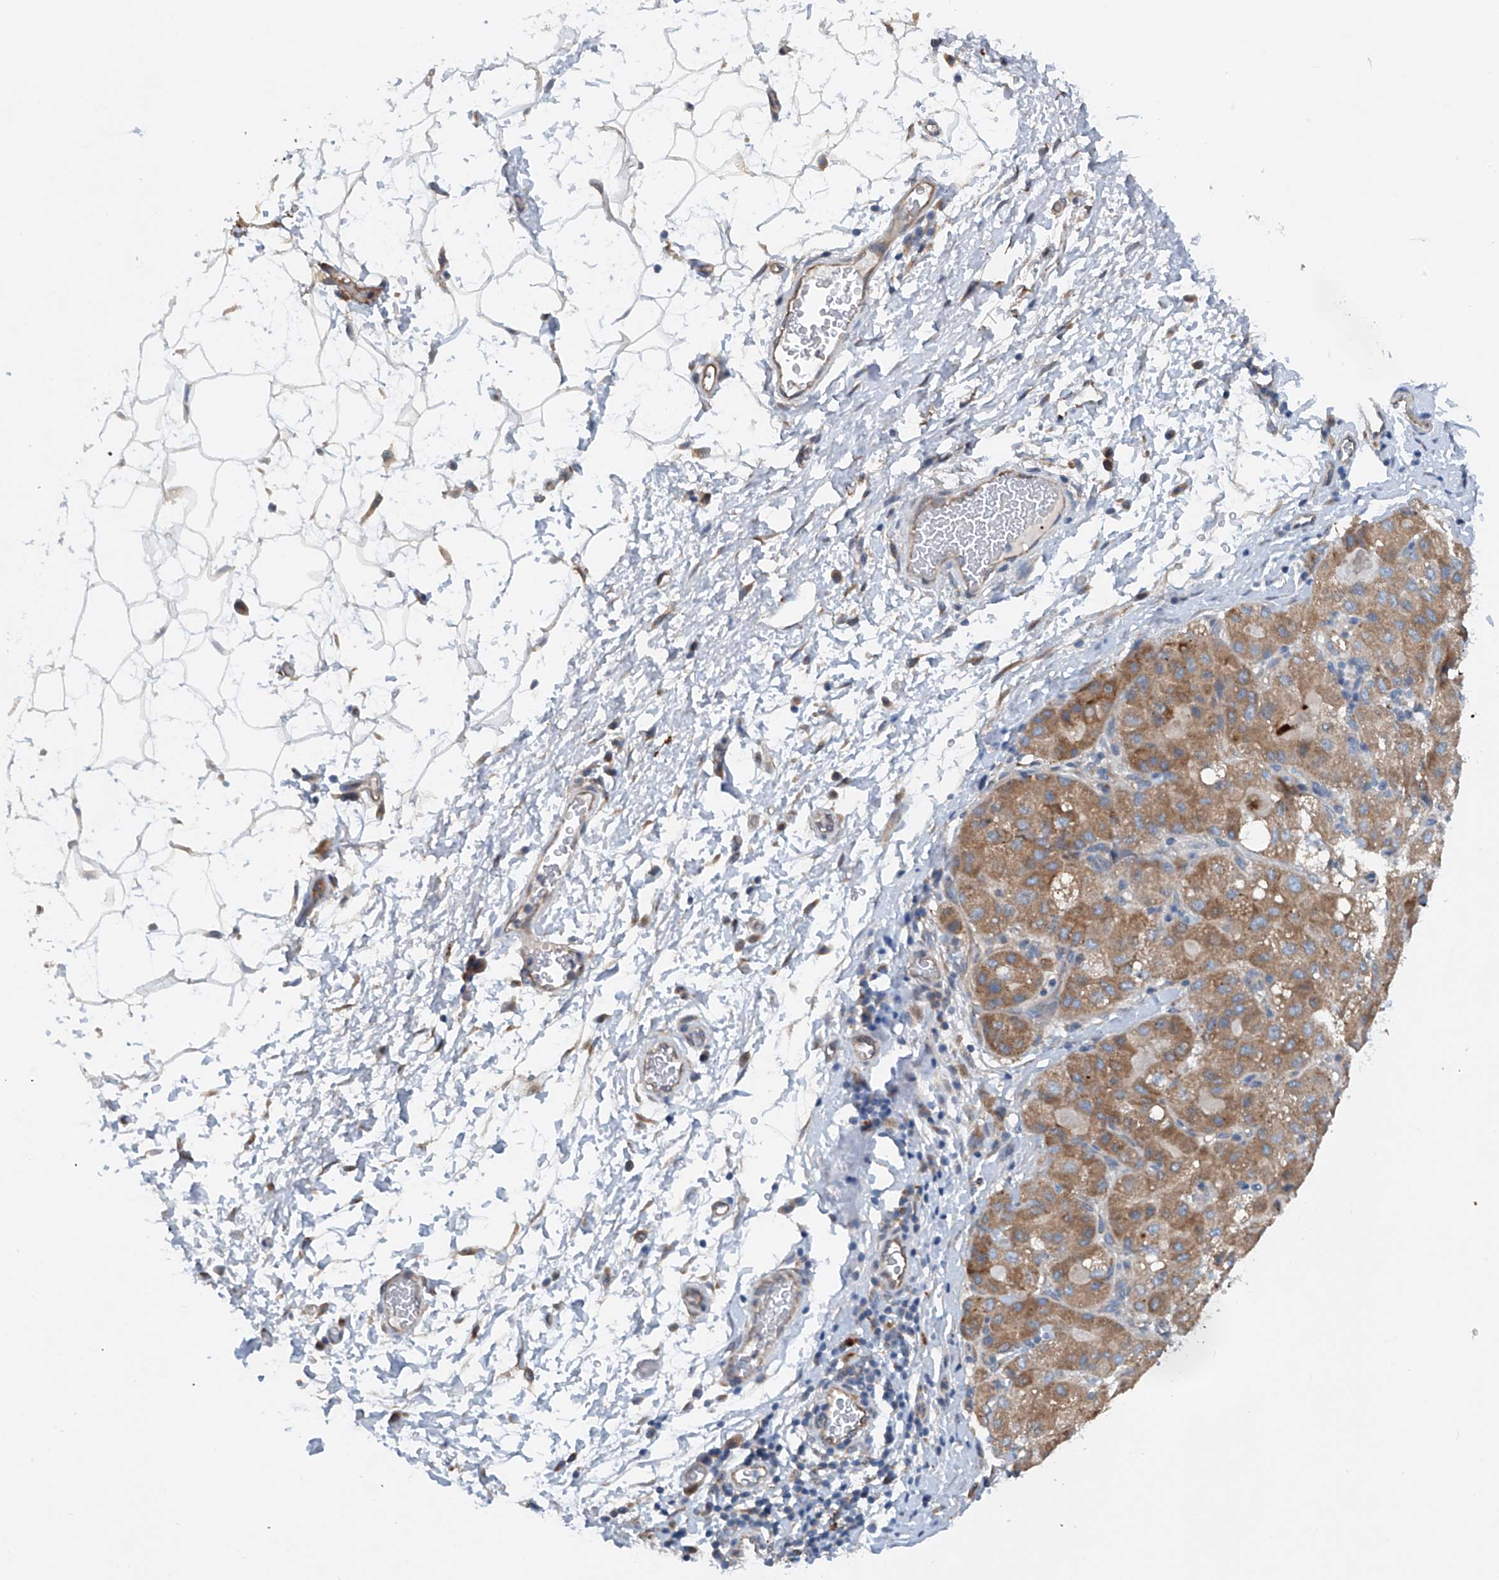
{"staining": {"intensity": "moderate", "quantity": ">75%", "location": "cytoplasmic/membranous"}, "tissue": "liver cancer", "cell_type": "Tumor cells", "image_type": "cancer", "snomed": [{"axis": "morphology", "description": "Carcinoma, Hepatocellular, NOS"}, {"axis": "topography", "description": "Liver"}], "caption": "A histopathology image of liver cancer stained for a protein reveals moderate cytoplasmic/membranous brown staining in tumor cells.", "gene": "CEP85L", "patient": {"sex": "male", "age": 80}}